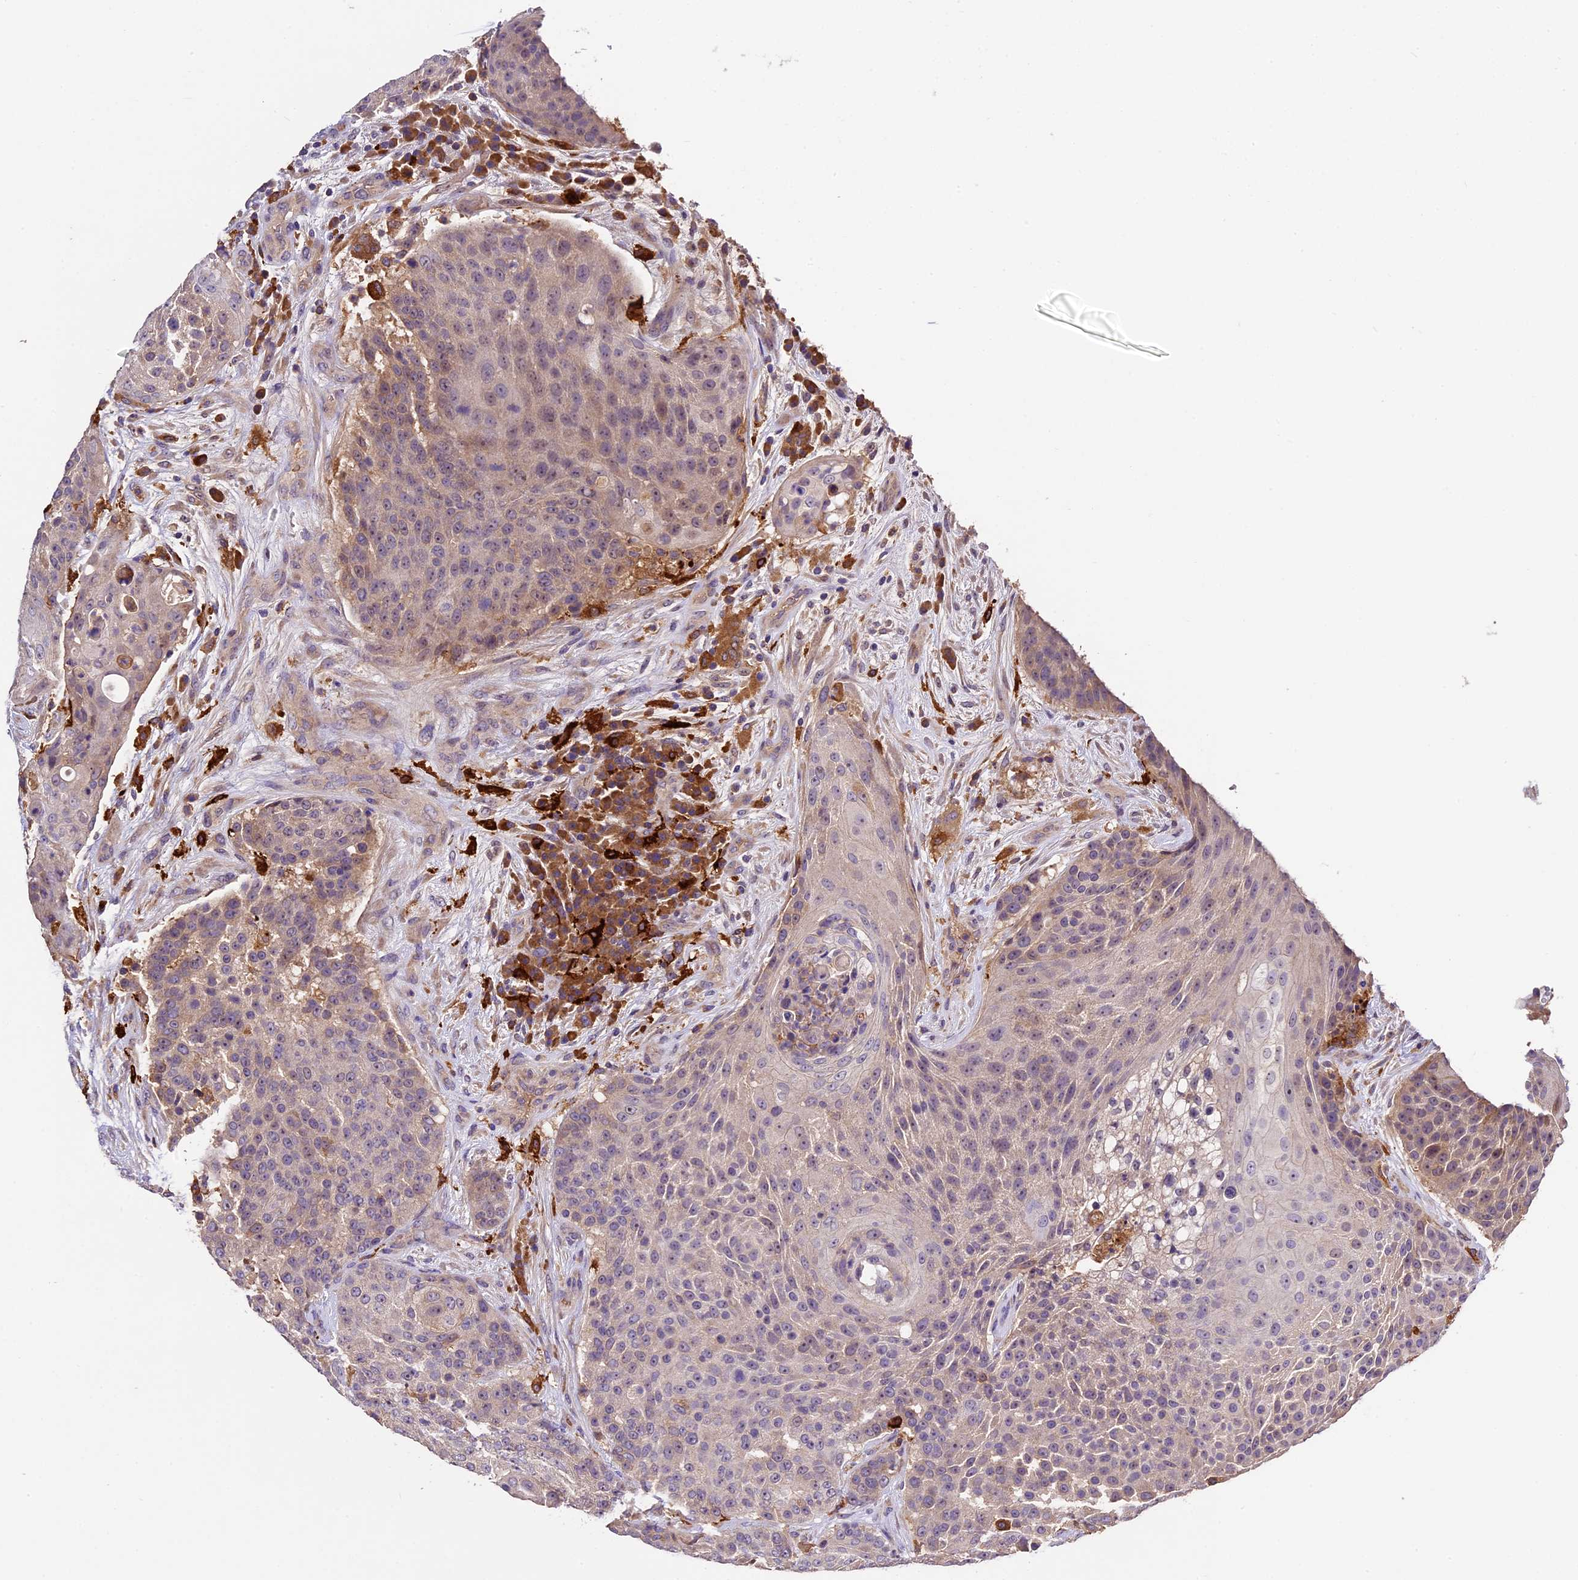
{"staining": {"intensity": "weak", "quantity": "<25%", "location": "cytoplasmic/membranous"}, "tissue": "urothelial cancer", "cell_type": "Tumor cells", "image_type": "cancer", "snomed": [{"axis": "morphology", "description": "Urothelial carcinoma, High grade"}, {"axis": "topography", "description": "Urinary bladder"}], "caption": "Tumor cells are negative for brown protein staining in urothelial carcinoma (high-grade). Nuclei are stained in blue.", "gene": "CILP2", "patient": {"sex": "female", "age": 63}}